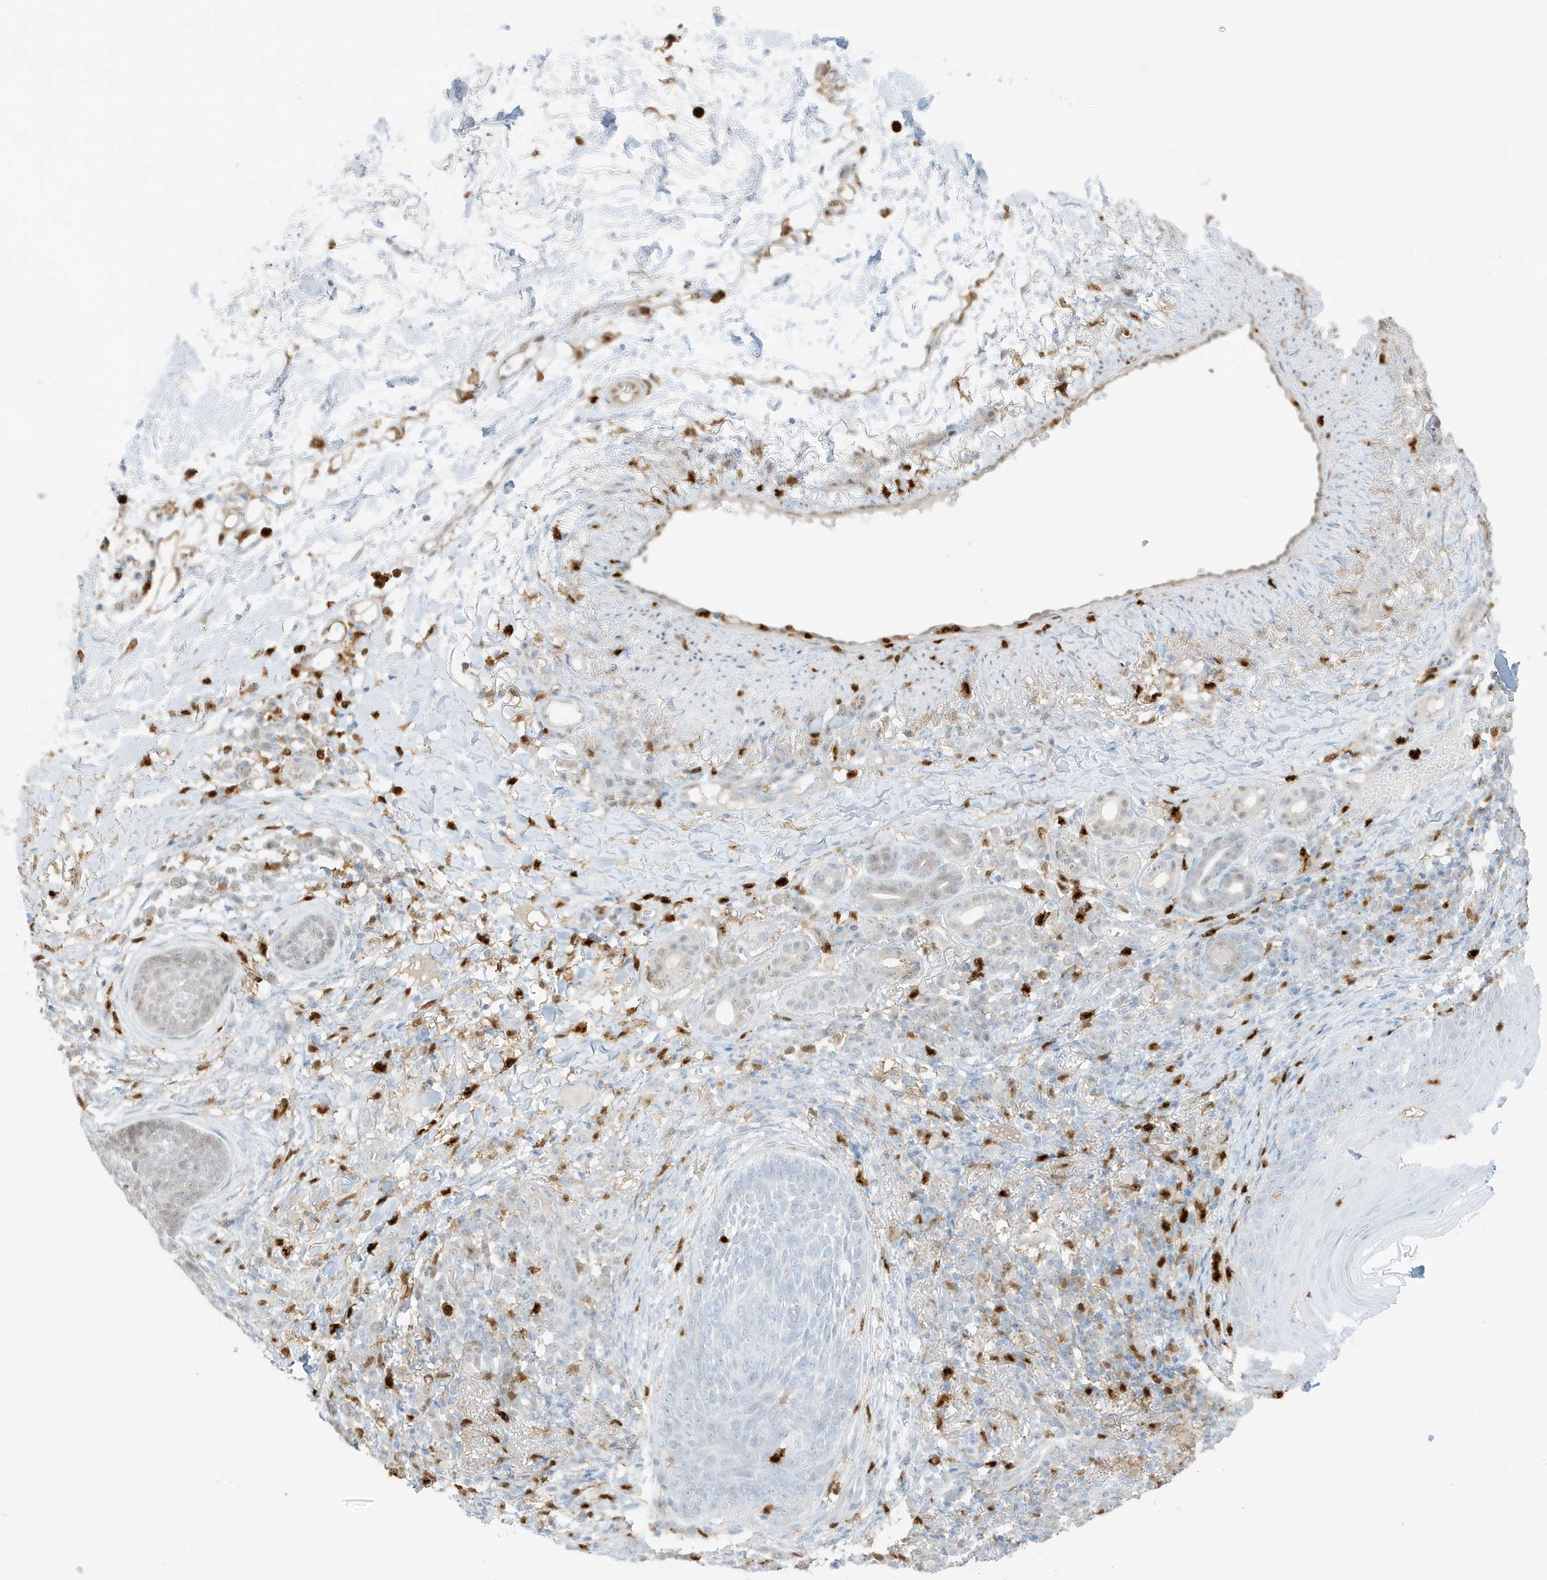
{"staining": {"intensity": "negative", "quantity": "none", "location": "none"}, "tissue": "skin cancer", "cell_type": "Tumor cells", "image_type": "cancer", "snomed": [{"axis": "morphology", "description": "Basal cell carcinoma"}, {"axis": "topography", "description": "Skin"}], "caption": "Immunohistochemistry (IHC) of human basal cell carcinoma (skin) reveals no positivity in tumor cells.", "gene": "GCA", "patient": {"sex": "male", "age": 85}}